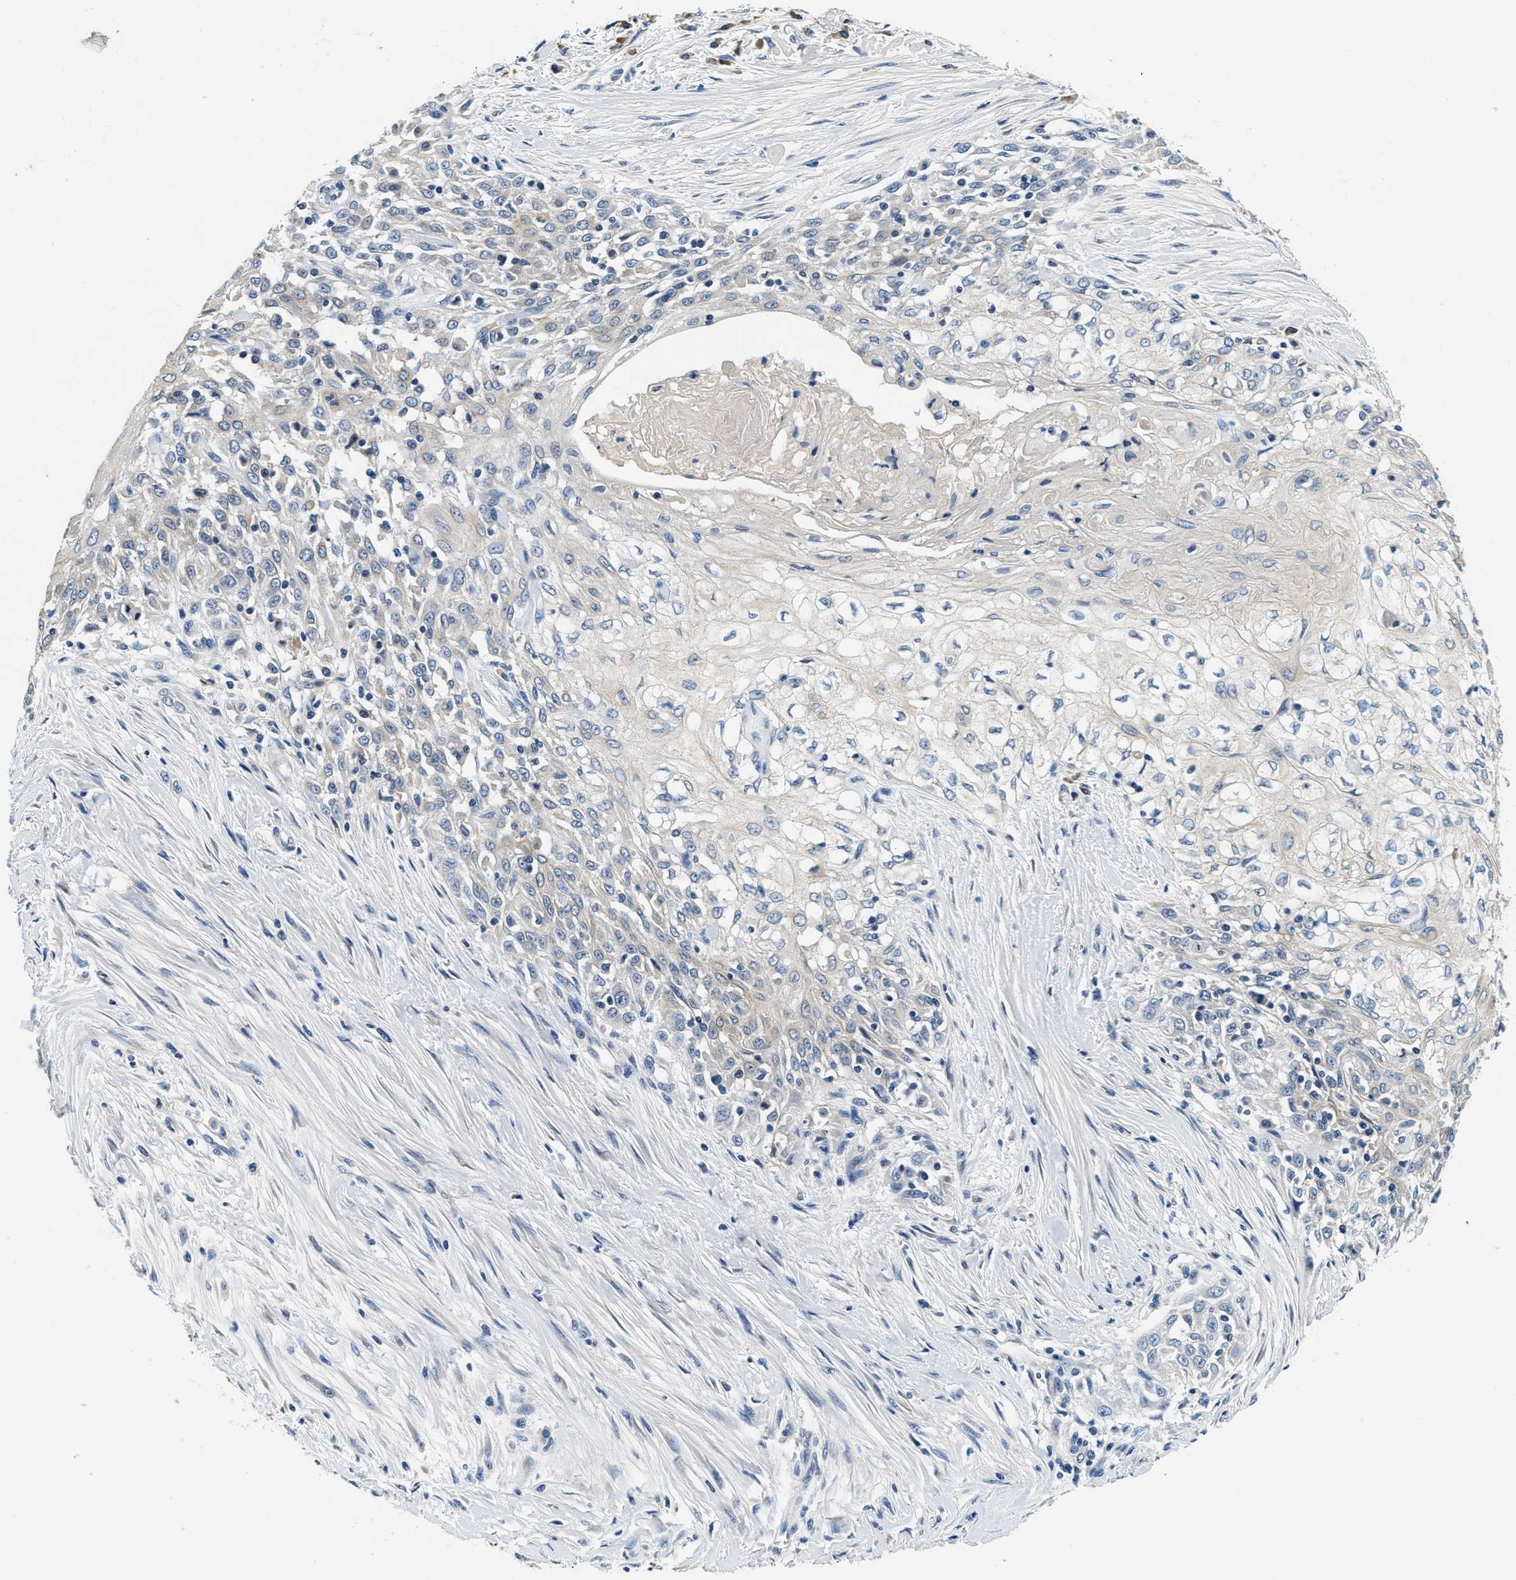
{"staining": {"intensity": "negative", "quantity": "none", "location": "none"}, "tissue": "skin cancer", "cell_type": "Tumor cells", "image_type": "cancer", "snomed": [{"axis": "morphology", "description": "Squamous cell carcinoma, NOS"}, {"axis": "morphology", "description": "Squamous cell carcinoma, metastatic, NOS"}, {"axis": "topography", "description": "Skin"}, {"axis": "topography", "description": "Lymph node"}], "caption": "There is no significant positivity in tumor cells of skin metastatic squamous cell carcinoma.", "gene": "ALDH3A2", "patient": {"sex": "male", "age": 75}}